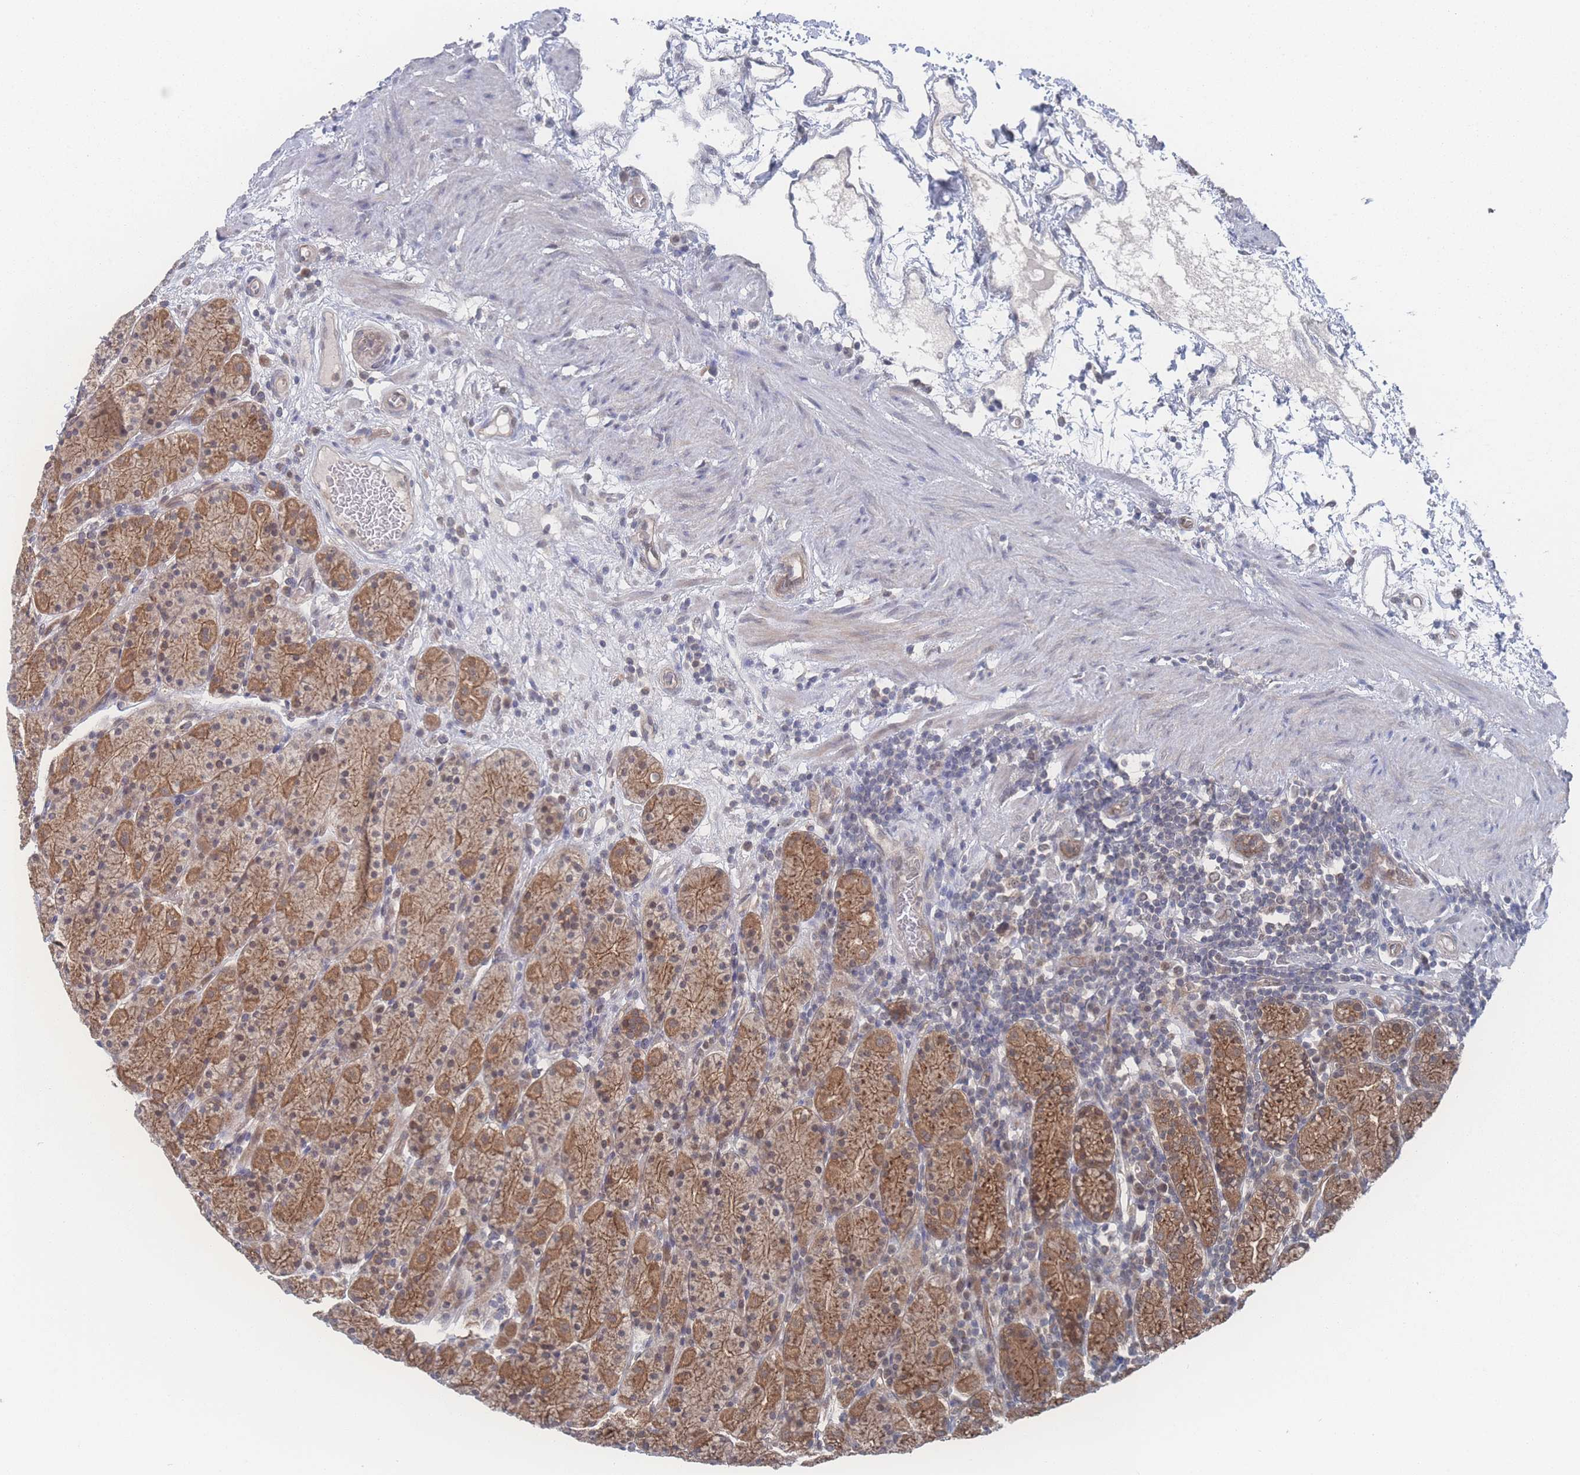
{"staining": {"intensity": "strong", "quantity": ">75%", "location": "cytoplasmic/membranous"}, "tissue": "stomach", "cell_type": "Glandular cells", "image_type": "normal", "snomed": [{"axis": "morphology", "description": "Normal tissue, NOS"}, {"axis": "topography", "description": "Stomach, upper"}, {"axis": "topography", "description": "Stomach"}], "caption": "Normal stomach shows strong cytoplasmic/membranous expression in approximately >75% of glandular cells (DAB IHC with brightfield microscopy, high magnification)..", "gene": "NBEAL1", "patient": {"sex": "male", "age": 62}}